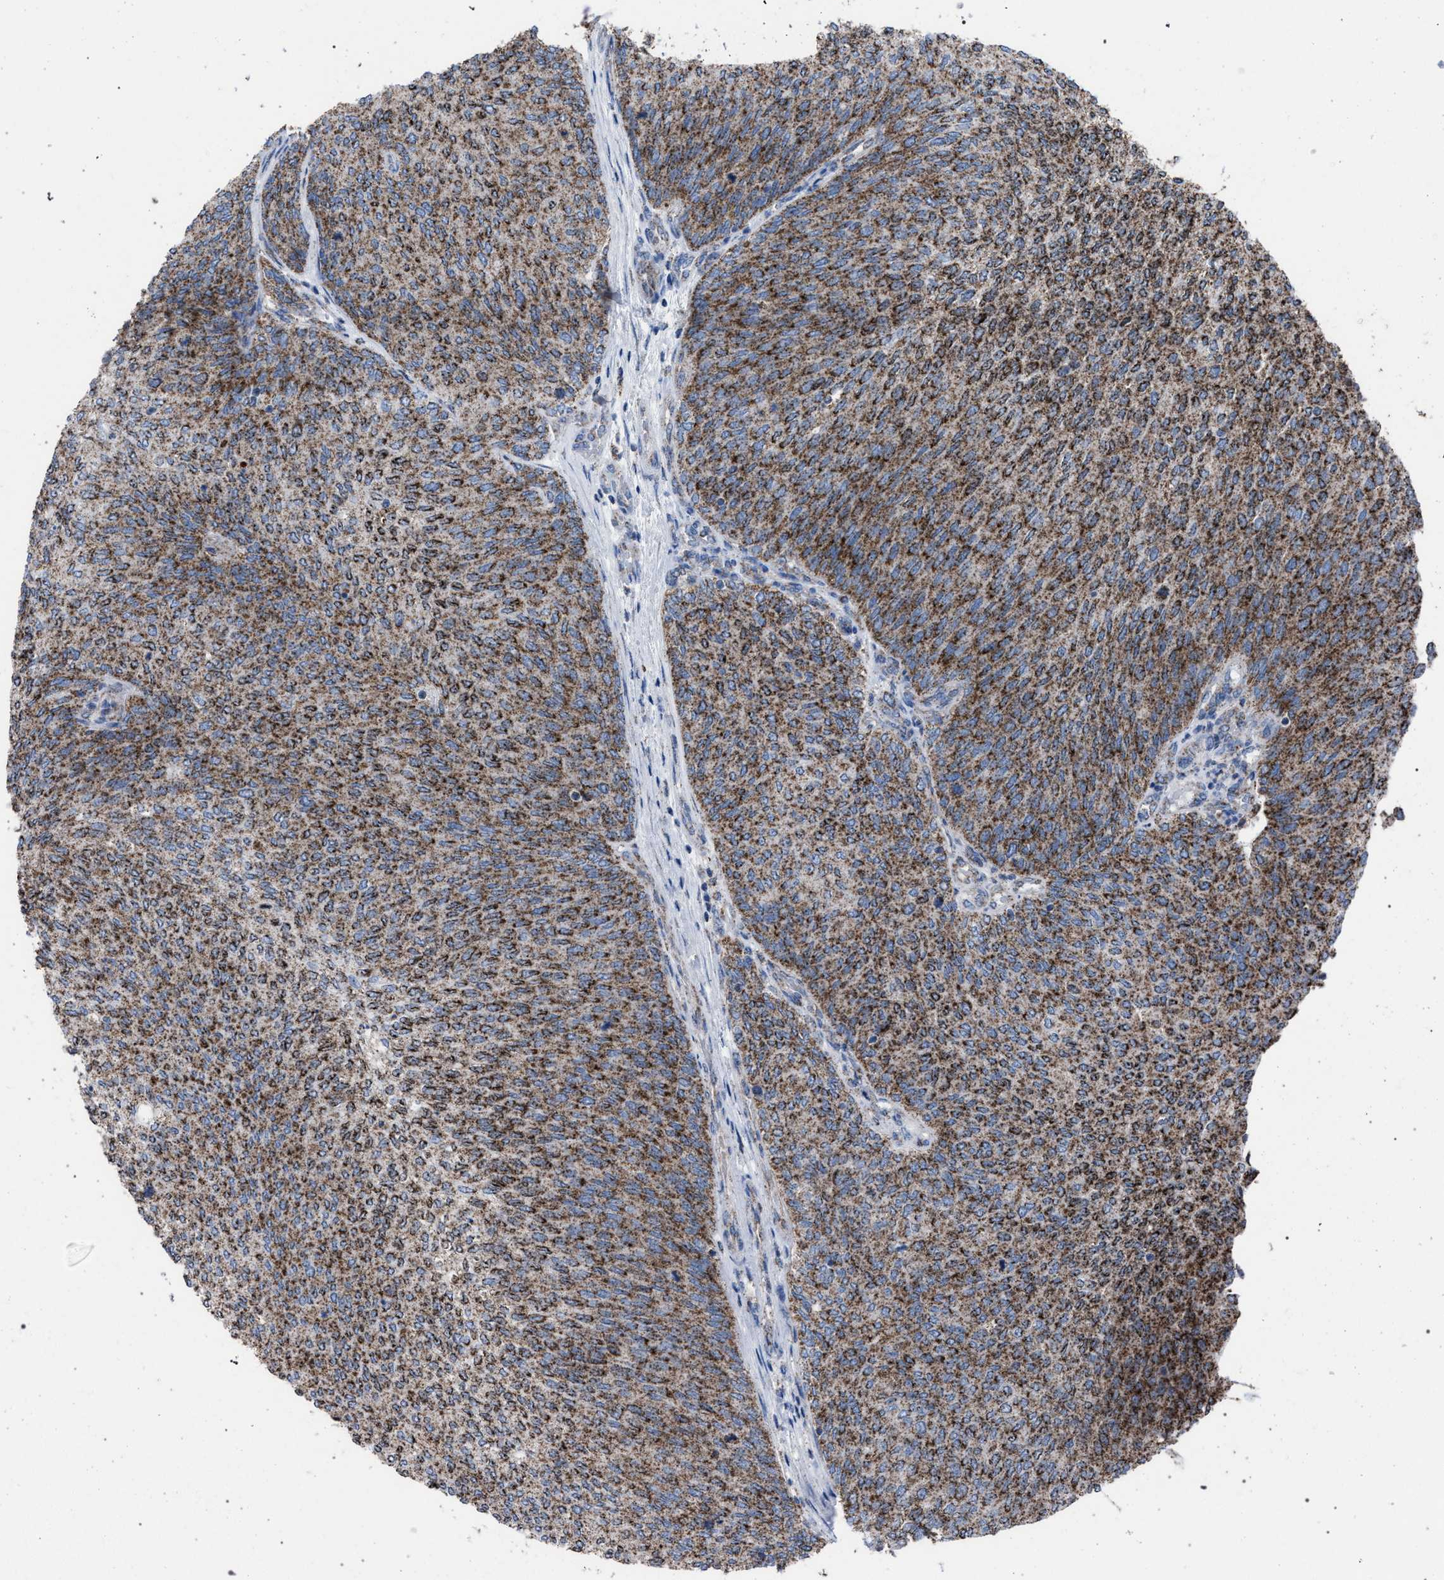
{"staining": {"intensity": "moderate", "quantity": ">75%", "location": "cytoplasmic/membranous"}, "tissue": "urothelial cancer", "cell_type": "Tumor cells", "image_type": "cancer", "snomed": [{"axis": "morphology", "description": "Urothelial carcinoma, Low grade"}, {"axis": "topography", "description": "Urinary bladder"}], "caption": "Urothelial cancer stained with immunohistochemistry displays moderate cytoplasmic/membranous expression in approximately >75% of tumor cells.", "gene": "HSD17B4", "patient": {"sex": "female", "age": 79}}